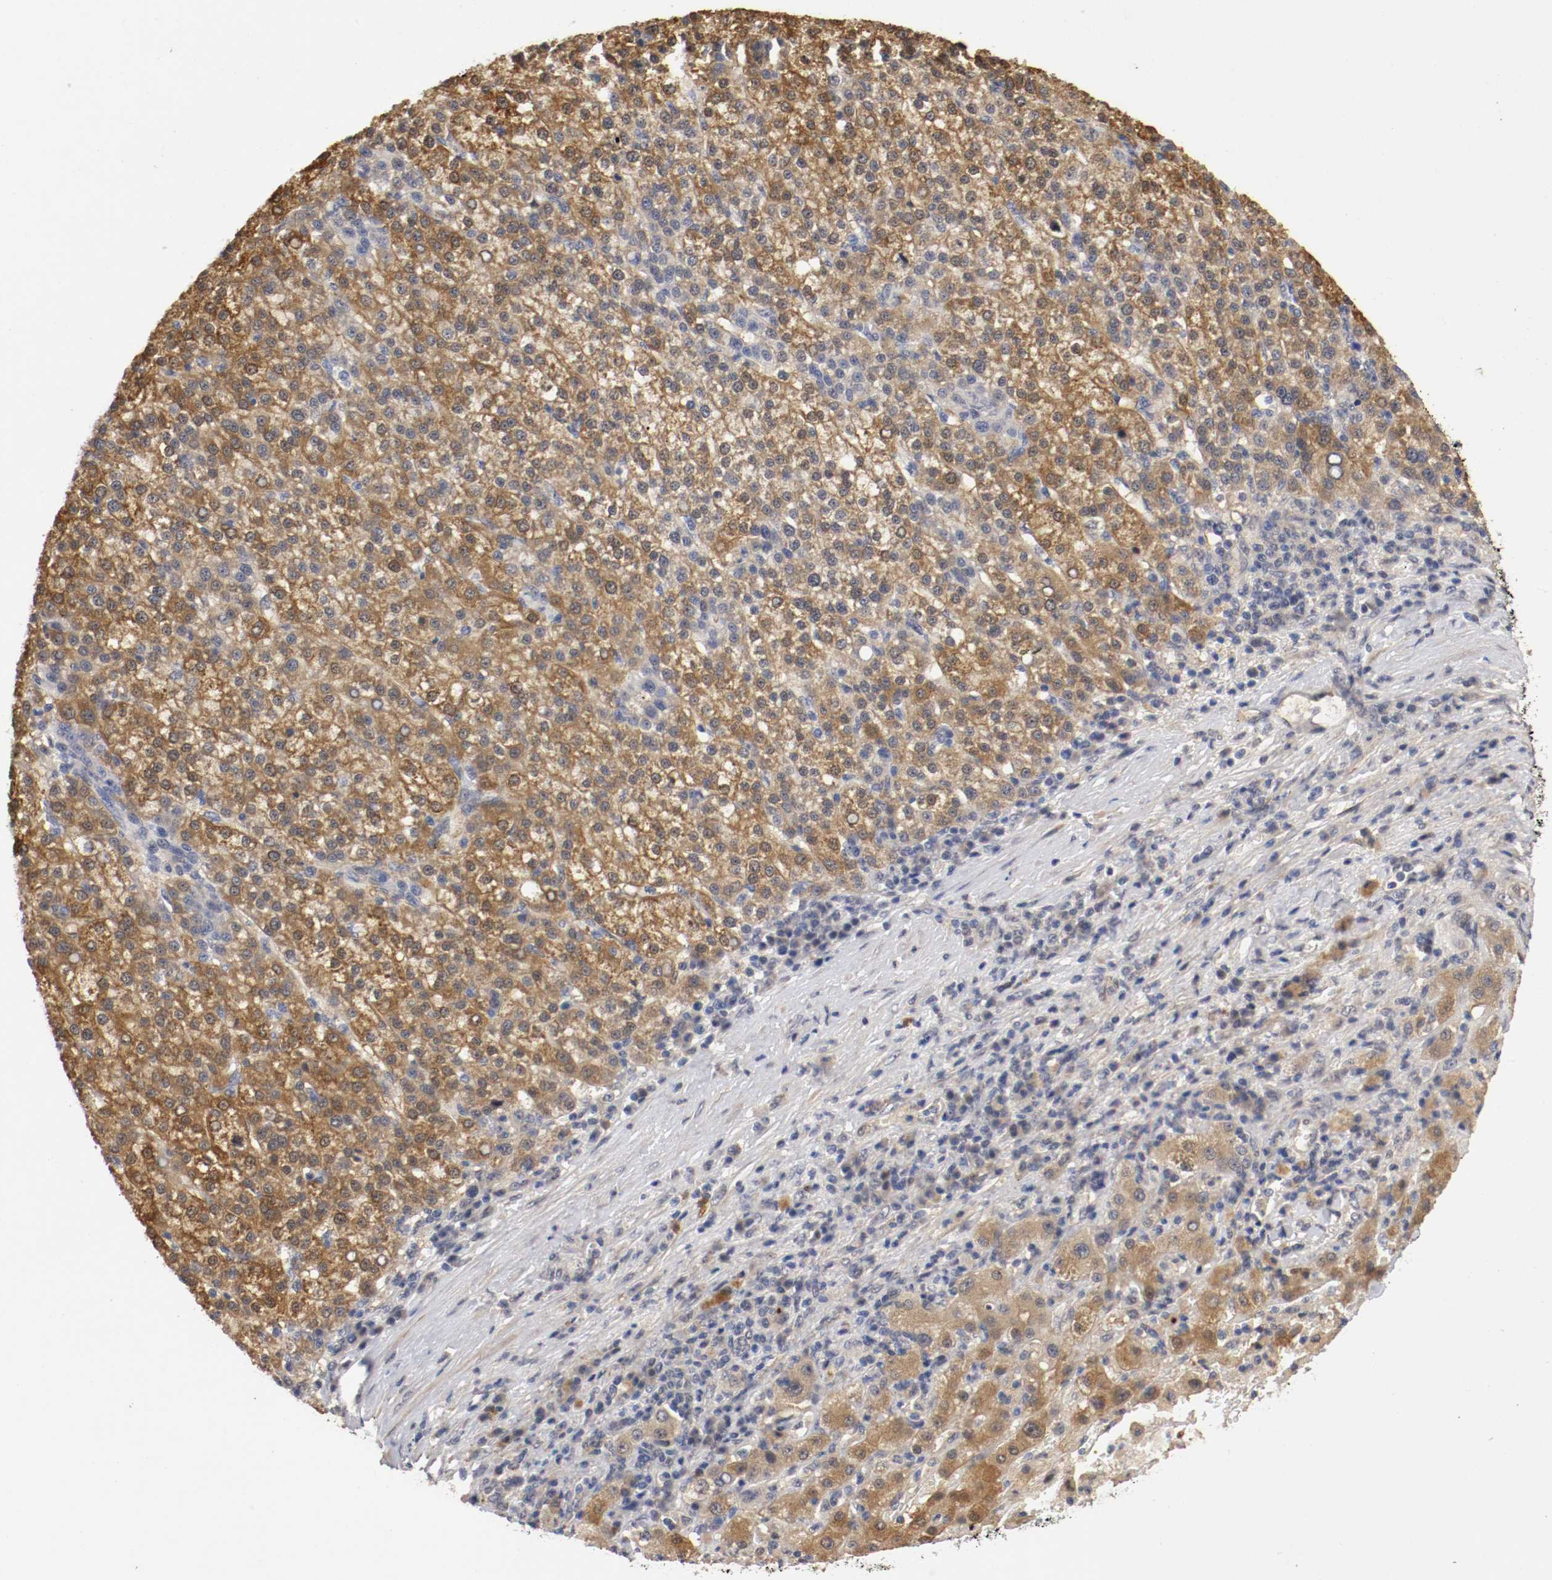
{"staining": {"intensity": "moderate", "quantity": ">75%", "location": "cytoplasmic/membranous,nuclear"}, "tissue": "liver cancer", "cell_type": "Tumor cells", "image_type": "cancer", "snomed": [{"axis": "morphology", "description": "Carcinoma, Hepatocellular, NOS"}, {"axis": "topography", "description": "Liver"}], "caption": "Immunohistochemical staining of hepatocellular carcinoma (liver) reveals medium levels of moderate cytoplasmic/membranous and nuclear protein positivity in approximately >75% of tumor cells. (DAB (3,3'-diaminobenzidine) IHC with brightfield microscopy, high magnification).", "gene": "TNFRSF1B", "patient": {"sex": "female", "age": 58}}